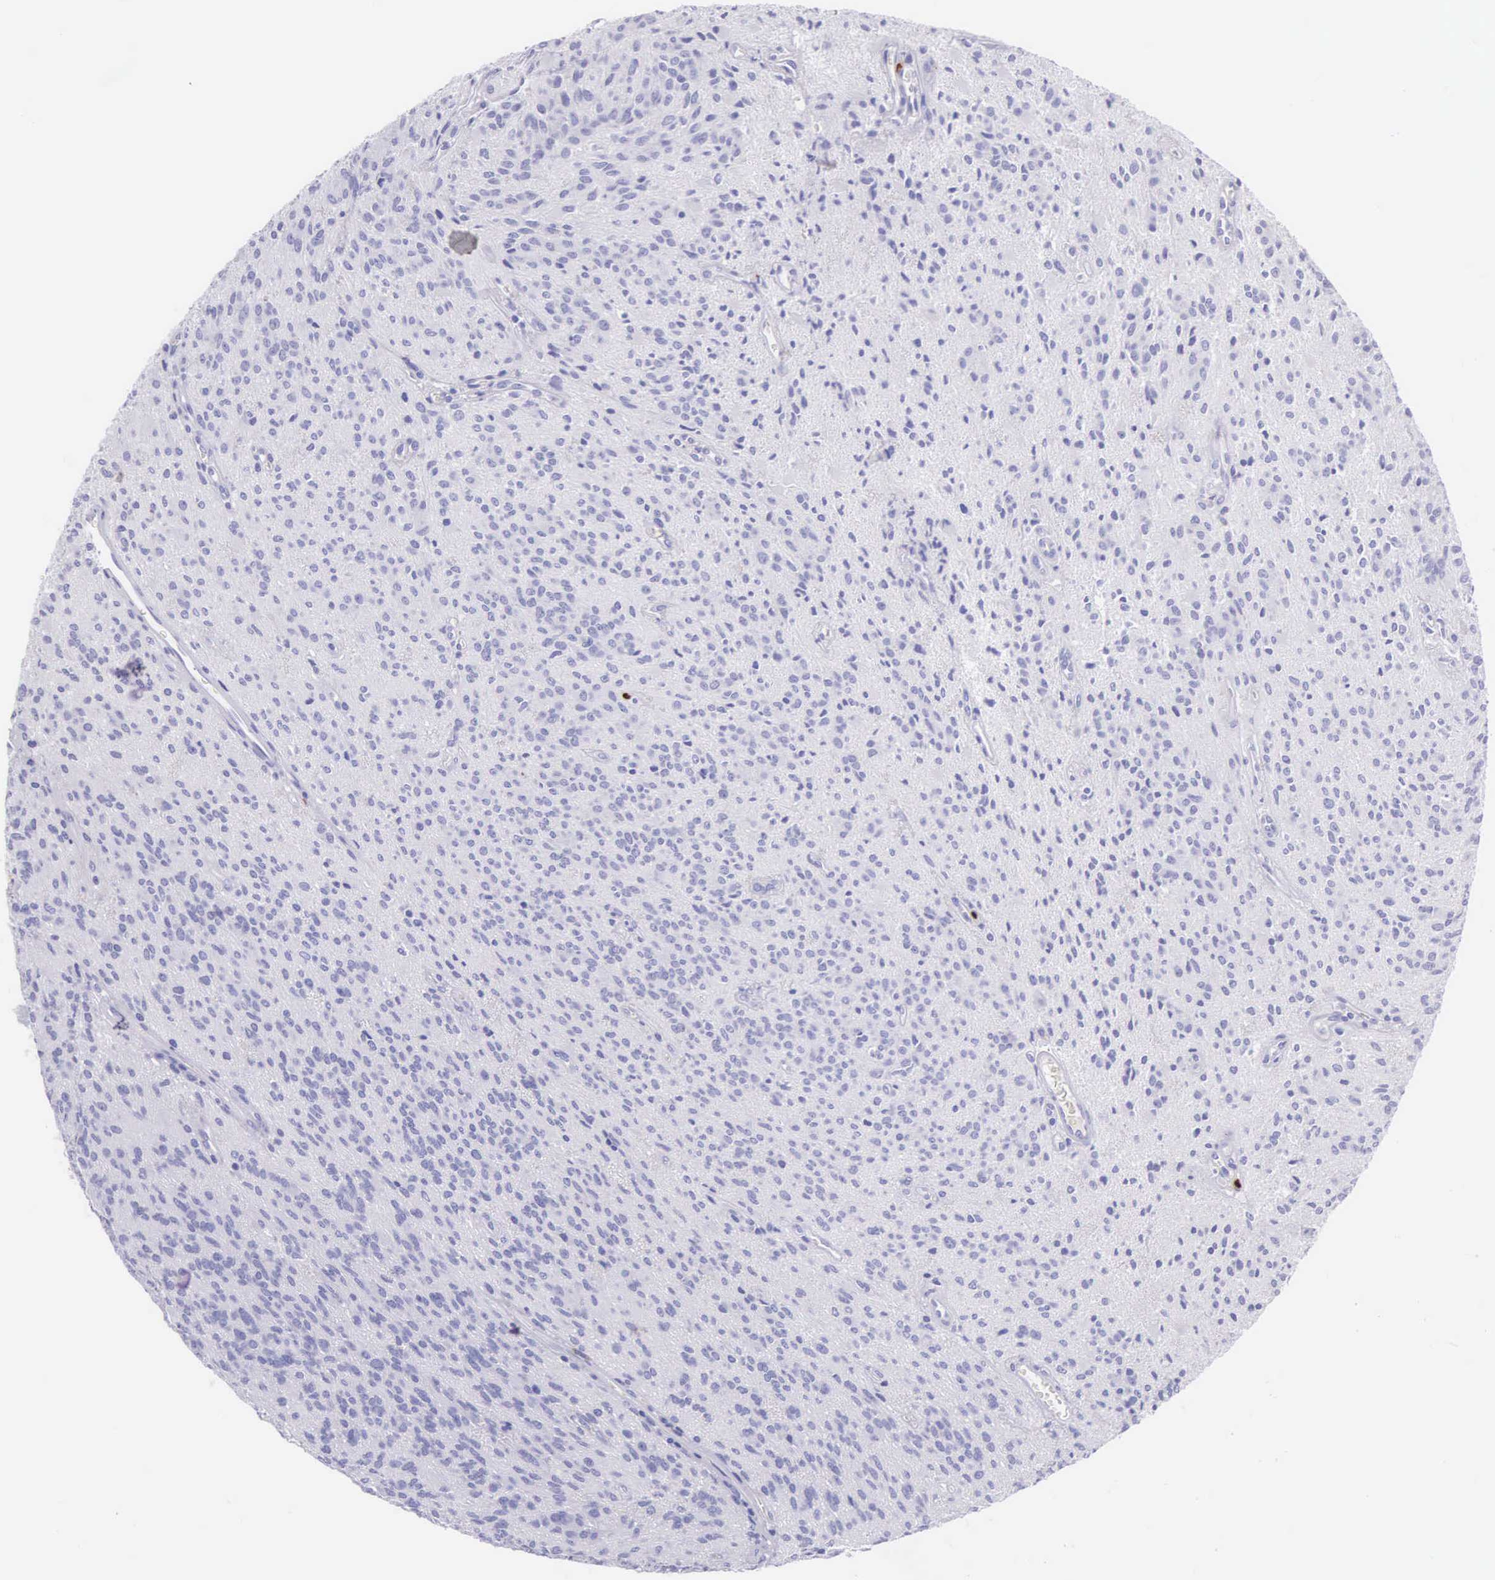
{"staining": {"intensity": "negative", "quantity": "none", "location": "none"}, "tissue": "glioma", "cell_type": "Tumor cells", "image_type": "cancer", "snomed": [{"axis": "morphology", "description": "Glioma, malignant, Low grade"}, {"axis": "topography", "description": "Brain"}], "caption": "IHC of low-grade glioma (malignant) displays no expression in tumor cells.", "gene": "FCN1", "patient": {"sex": "female", "age": 15}}